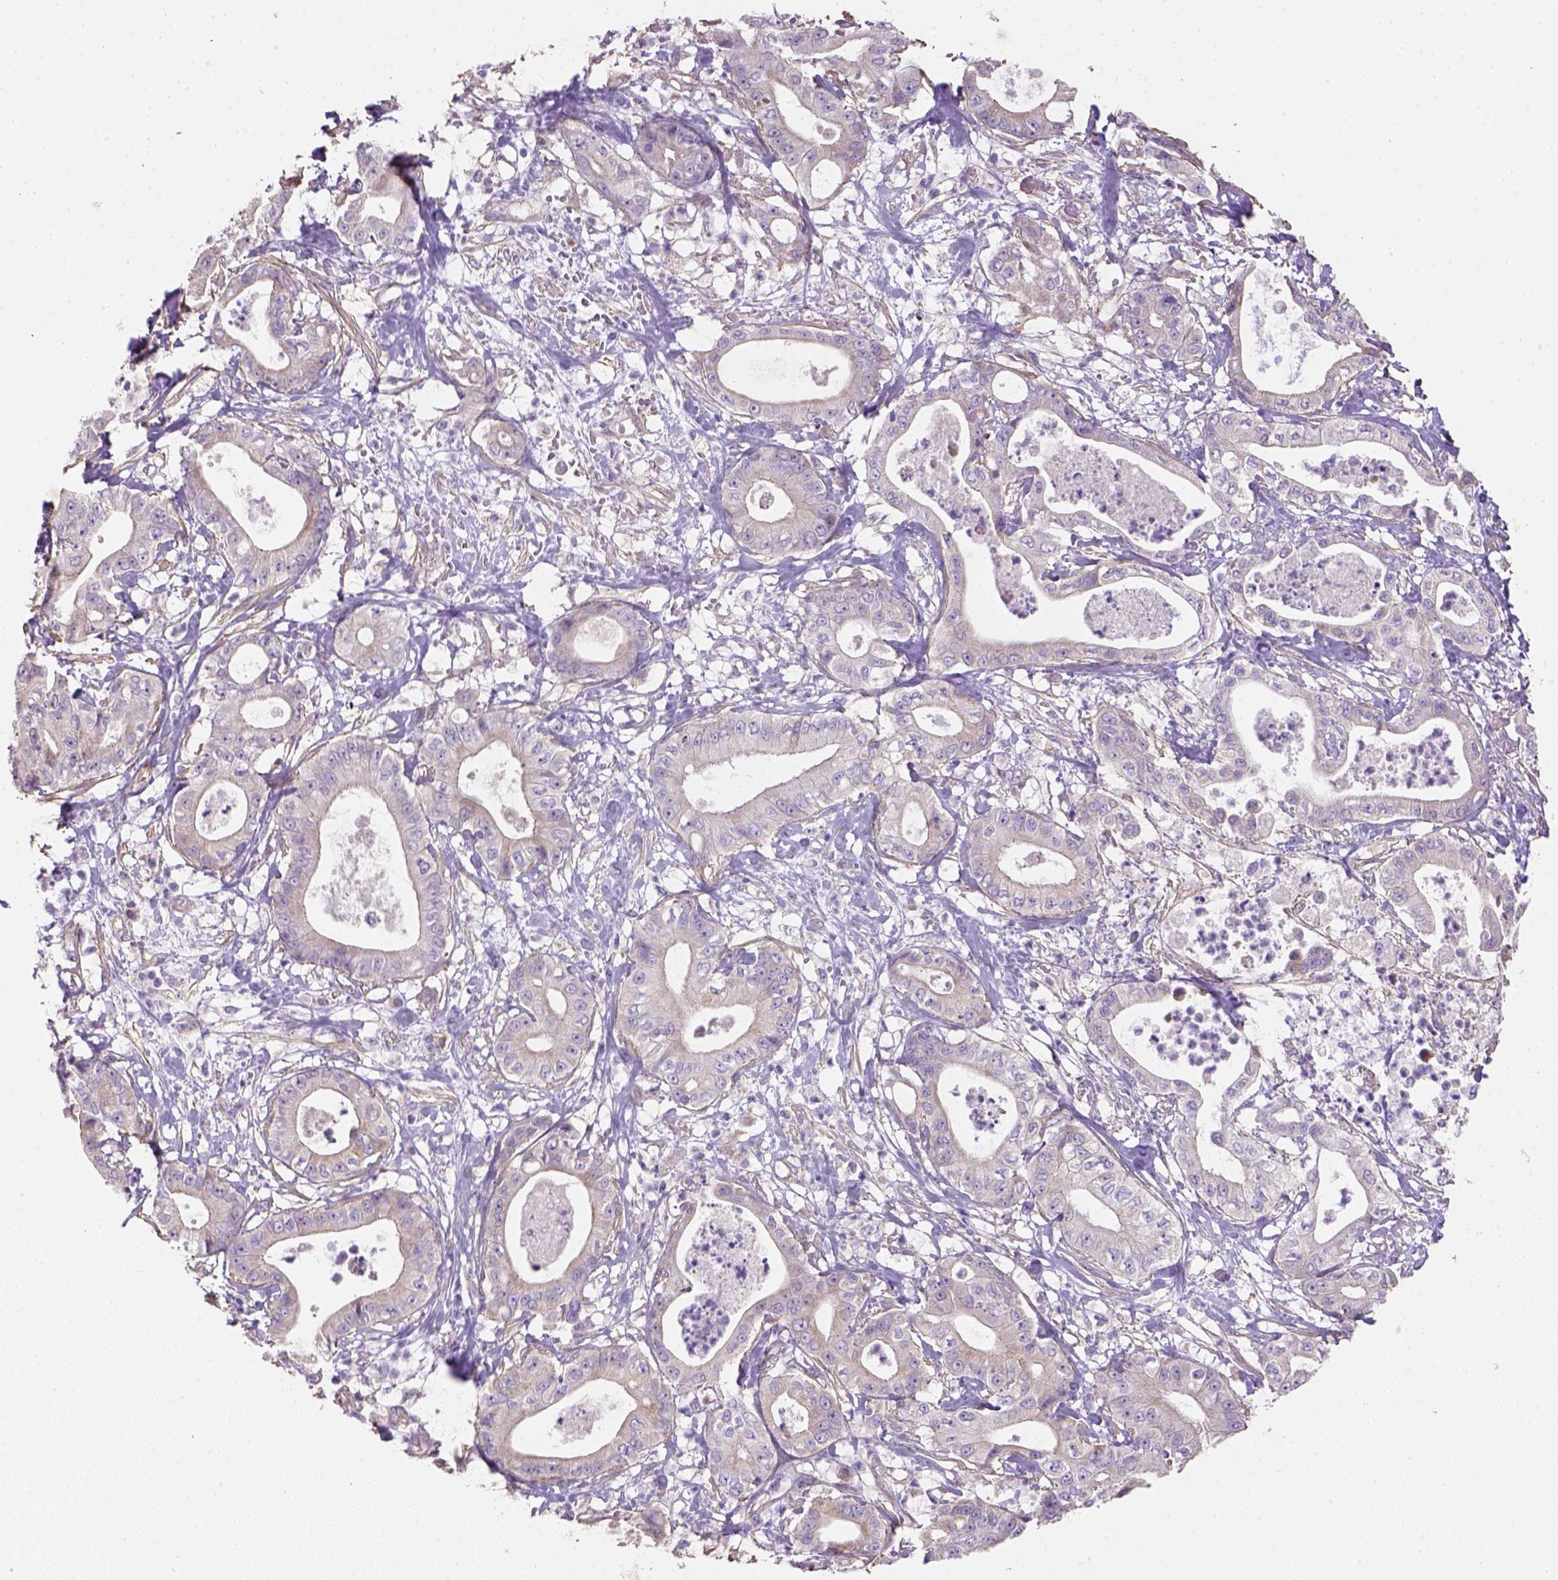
{"staining": {"intensity": "negative", "quantity": "none", "location": "none"}, "tissue": "pancreatic cancer", "cell_type": "Tumor cells", "image_type": "cancer", "snomed": [{"axis": "morphology", "description": "Adenocarcinoma, NOS"}, {"axis": "topography", "description": "Pancreas"}], "caption": "IHC histopathology image of human pancreatic cancer (adenocarcinoma) stained for a protein (brown), which displays no positivity in tumor cells.", "gene": "HTRA1", "patient": {"sex": "male", "age": 71}}